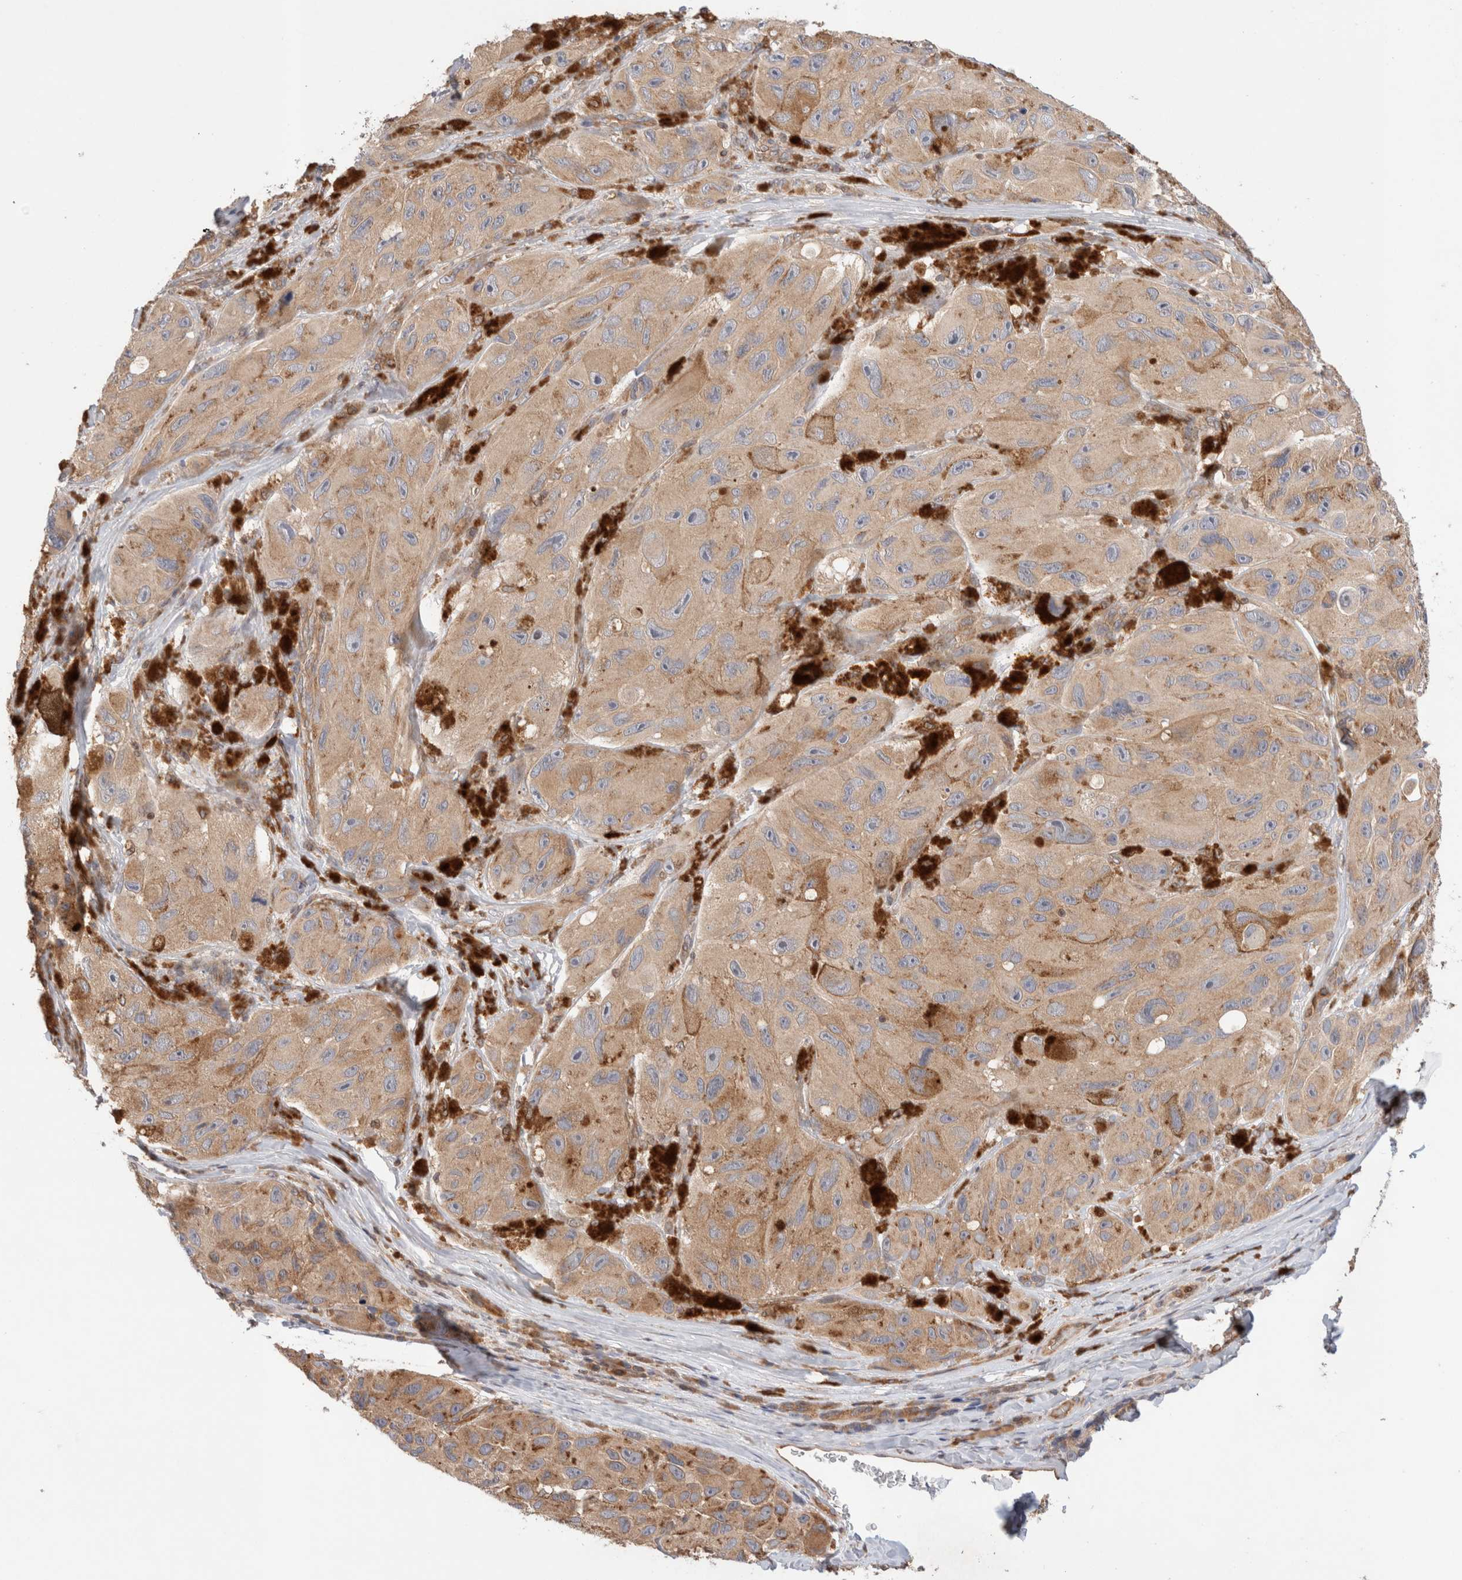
{"staining": {"intensity": "moderate", "quantity": ">75%", "location": "cytoplasmic/membranous"}, "tissue": "melanoma", "cell_type": "Tumor cells", "image_type": "cancer", "snomed": [{"axis": "morphology", "description": "Malignant melanoma, NOS"}, {"axis": "topography", "description": "Skin"}], "caption": "There is medium levels of moderate cytoplasmic/membranous positivity in tumor cells of malignant melanoma, as demonstrated by immunohistochemical staining (brown color).", "gene": "SIKE1", "patient": {"sex": "female", "age": 73}}